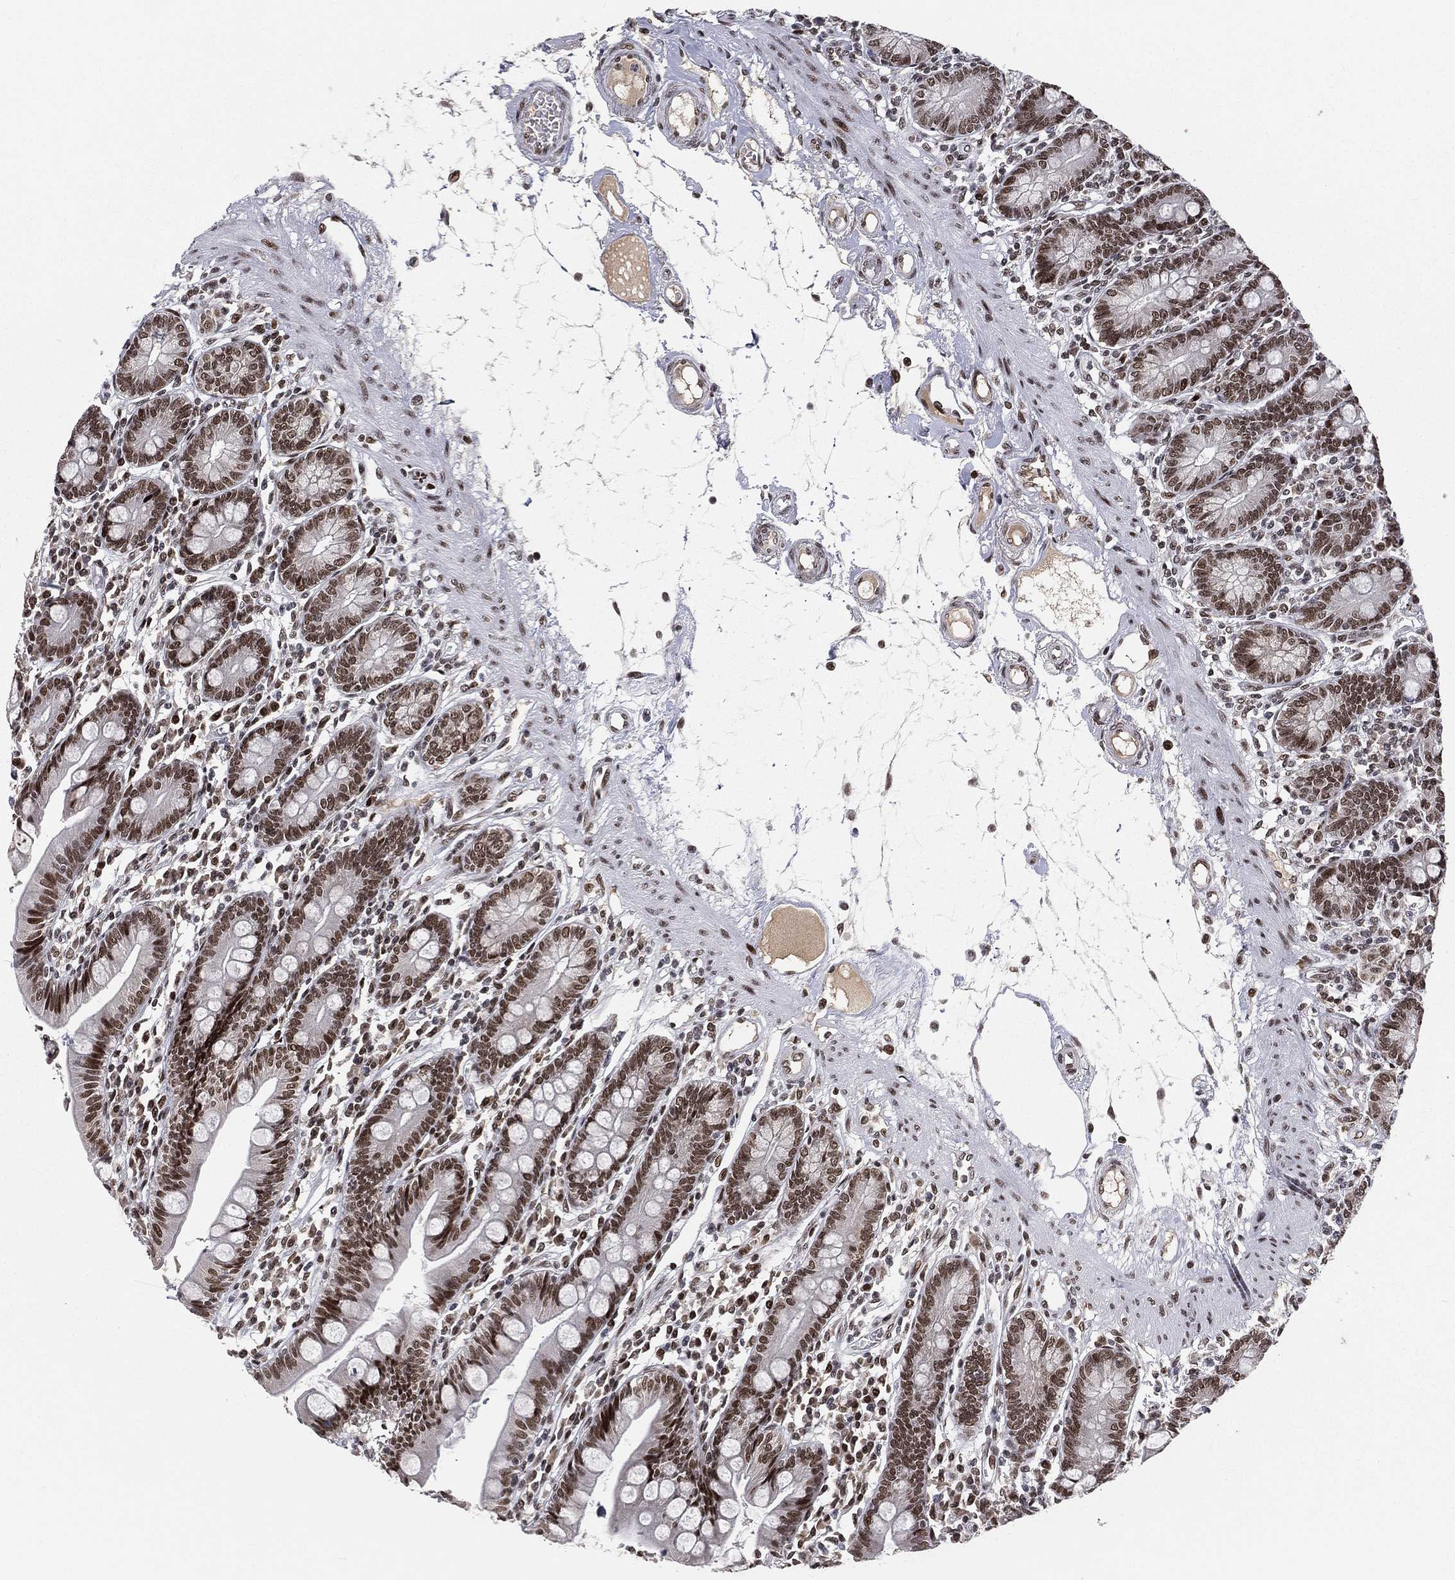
{"staining": {"intensity": "strong", "quantity": ">75%", "location": "nuclear"}, "tissue": "small intestine", "cell_type": "Glandular cells", "image_type": "normal", "snomed": [{"axis": "morphology", "description": "Normal tissue, NOS"}, {"axis": "topography", "description": "Small intestine"}], "caption": "A brown stain highlights strong nuclear positivity of a protein in glandular cells of normal small intestine.", "gene": "RTF1", "patient": {"sex": "male", "age": 88}}